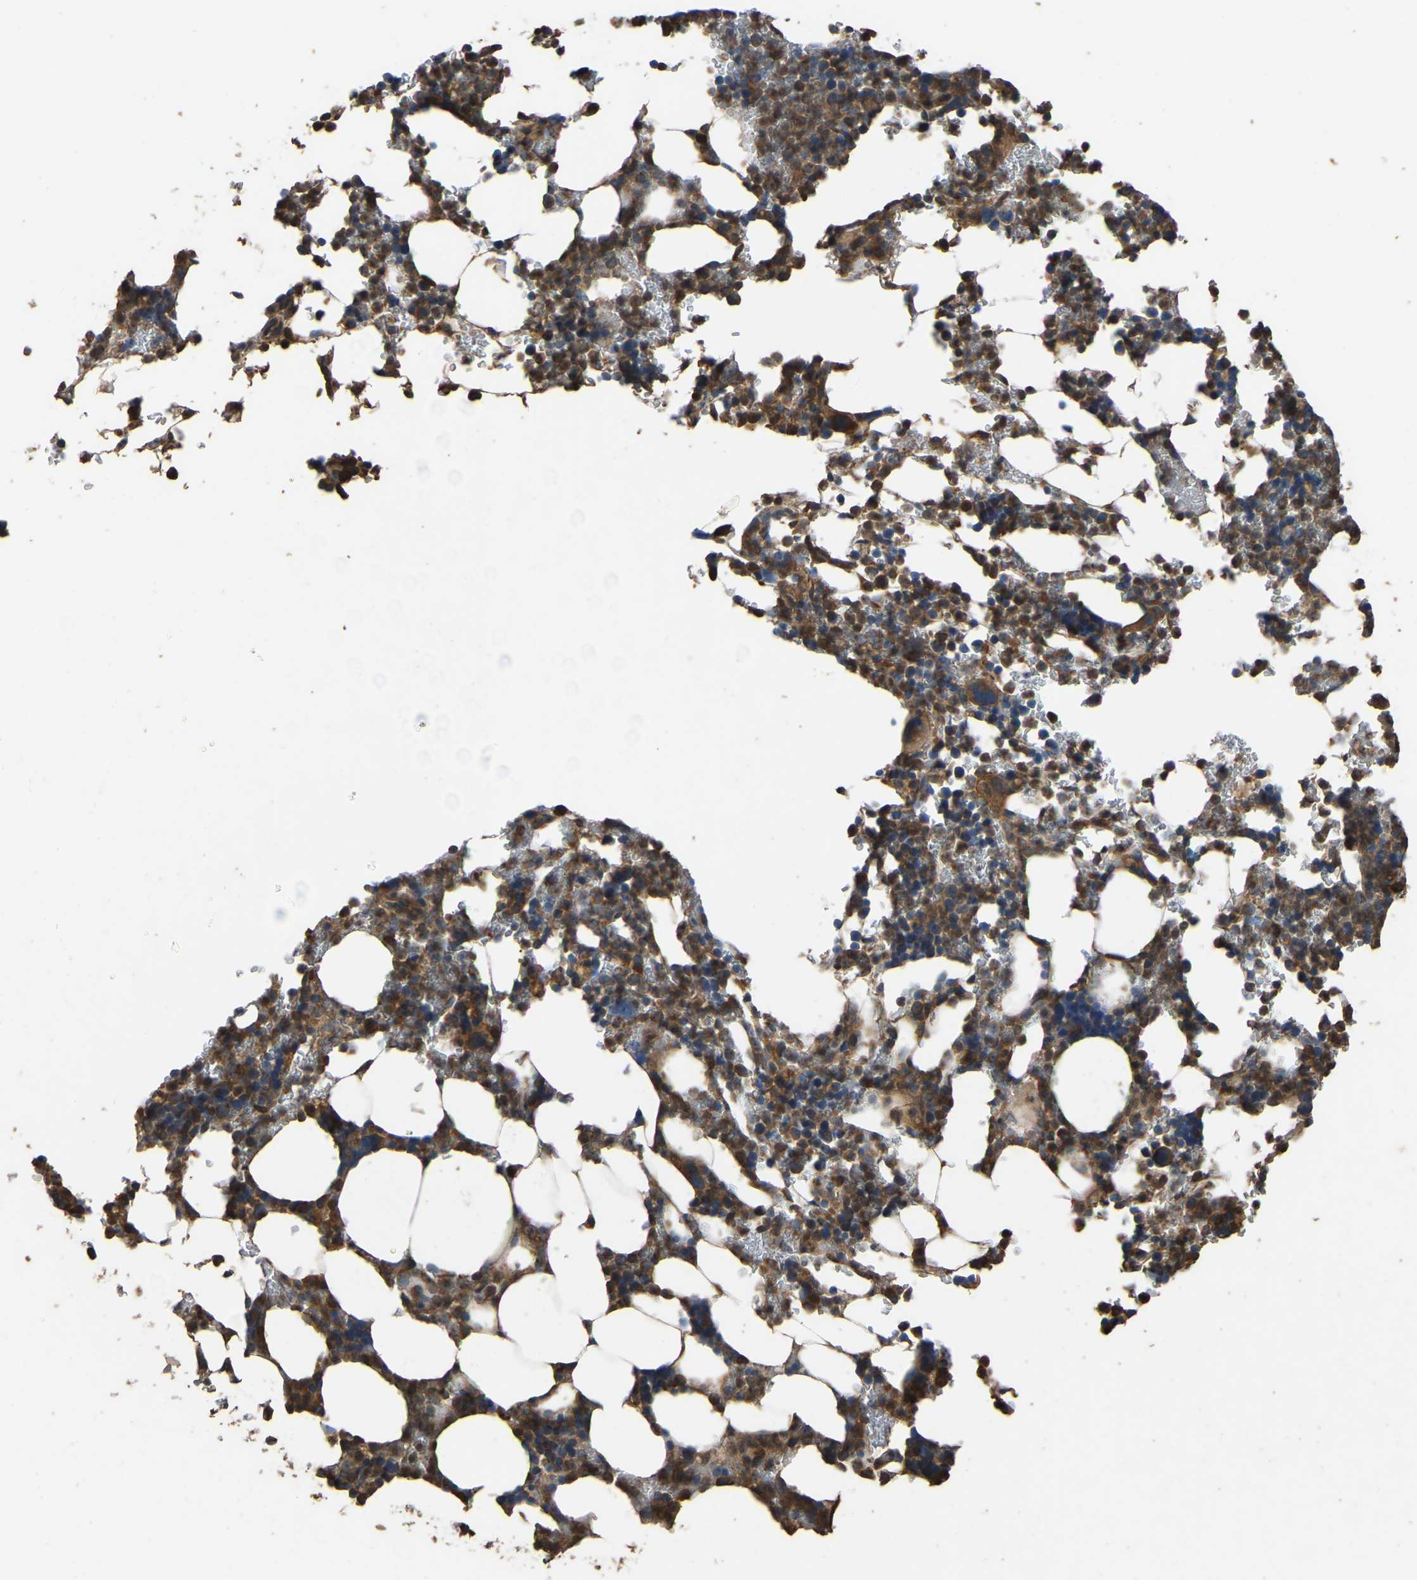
{"staining": {"intensity": "moderate", "quantity": ">75%", "location": "cytoplasmic/membranous"}, "tissue": "bone marrow", "cell_type": "Hematopoietic cells", "image_type": "normal", "snomed": [{"axis": "morphology", "description": "Normal tissue, NOS"}, {"axis": "topography", "description": "Bone marrow"}], "caption": "Human bone marrow stained with a brown dye shows moderate cytoplasmic/membranous positive staining in approximately >75% of hematopoietic cells.", "gene": "FHIT", "patient": {"sex": "female", "age": 81}}